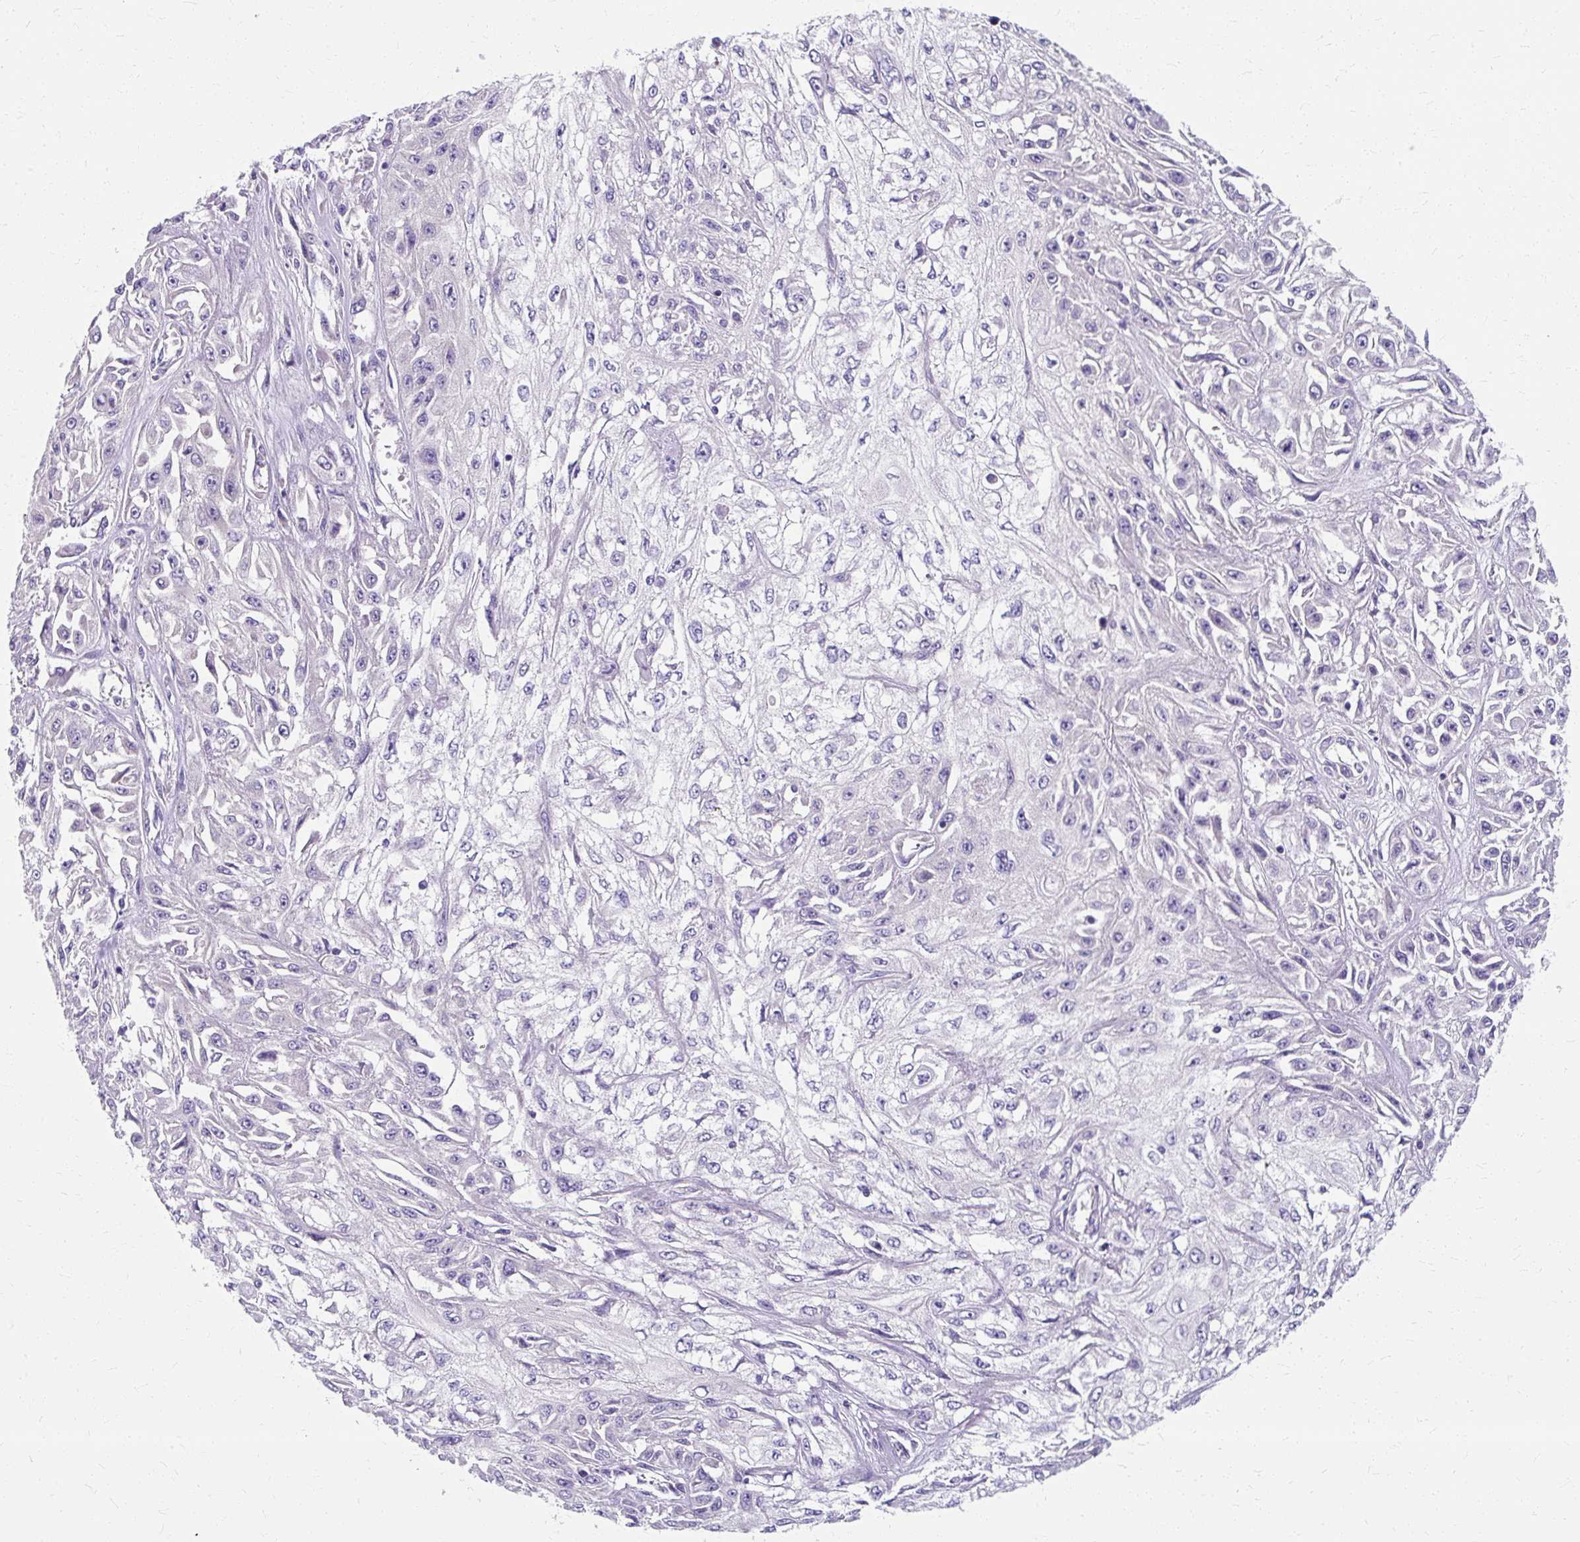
{"staining": {"intensity": "negative", "quantity": "none", "location": "none"}, "tissue": "skin cancer", "cell_type": "Tumor cells", "image_type": "cancer", "snomed": [{"axis": "morphology", "description": "Squamous cell carcinoma, NOS"}, {"axis": "morphology", "description": "Squamous cell carcinoma, metastatic, NOS"}, {"axis": "topography", "description": "Skin"}, {"axis": "topography", "description": "Lymph node"}], "caption": "Image shows no protein expression in tumor cells of metastatic squamous cell carcinoma (skin) tissue. Nuclei are stained in blue.", "gene": "ZNF555", "patient": {"sex": "male", "age": 75}}